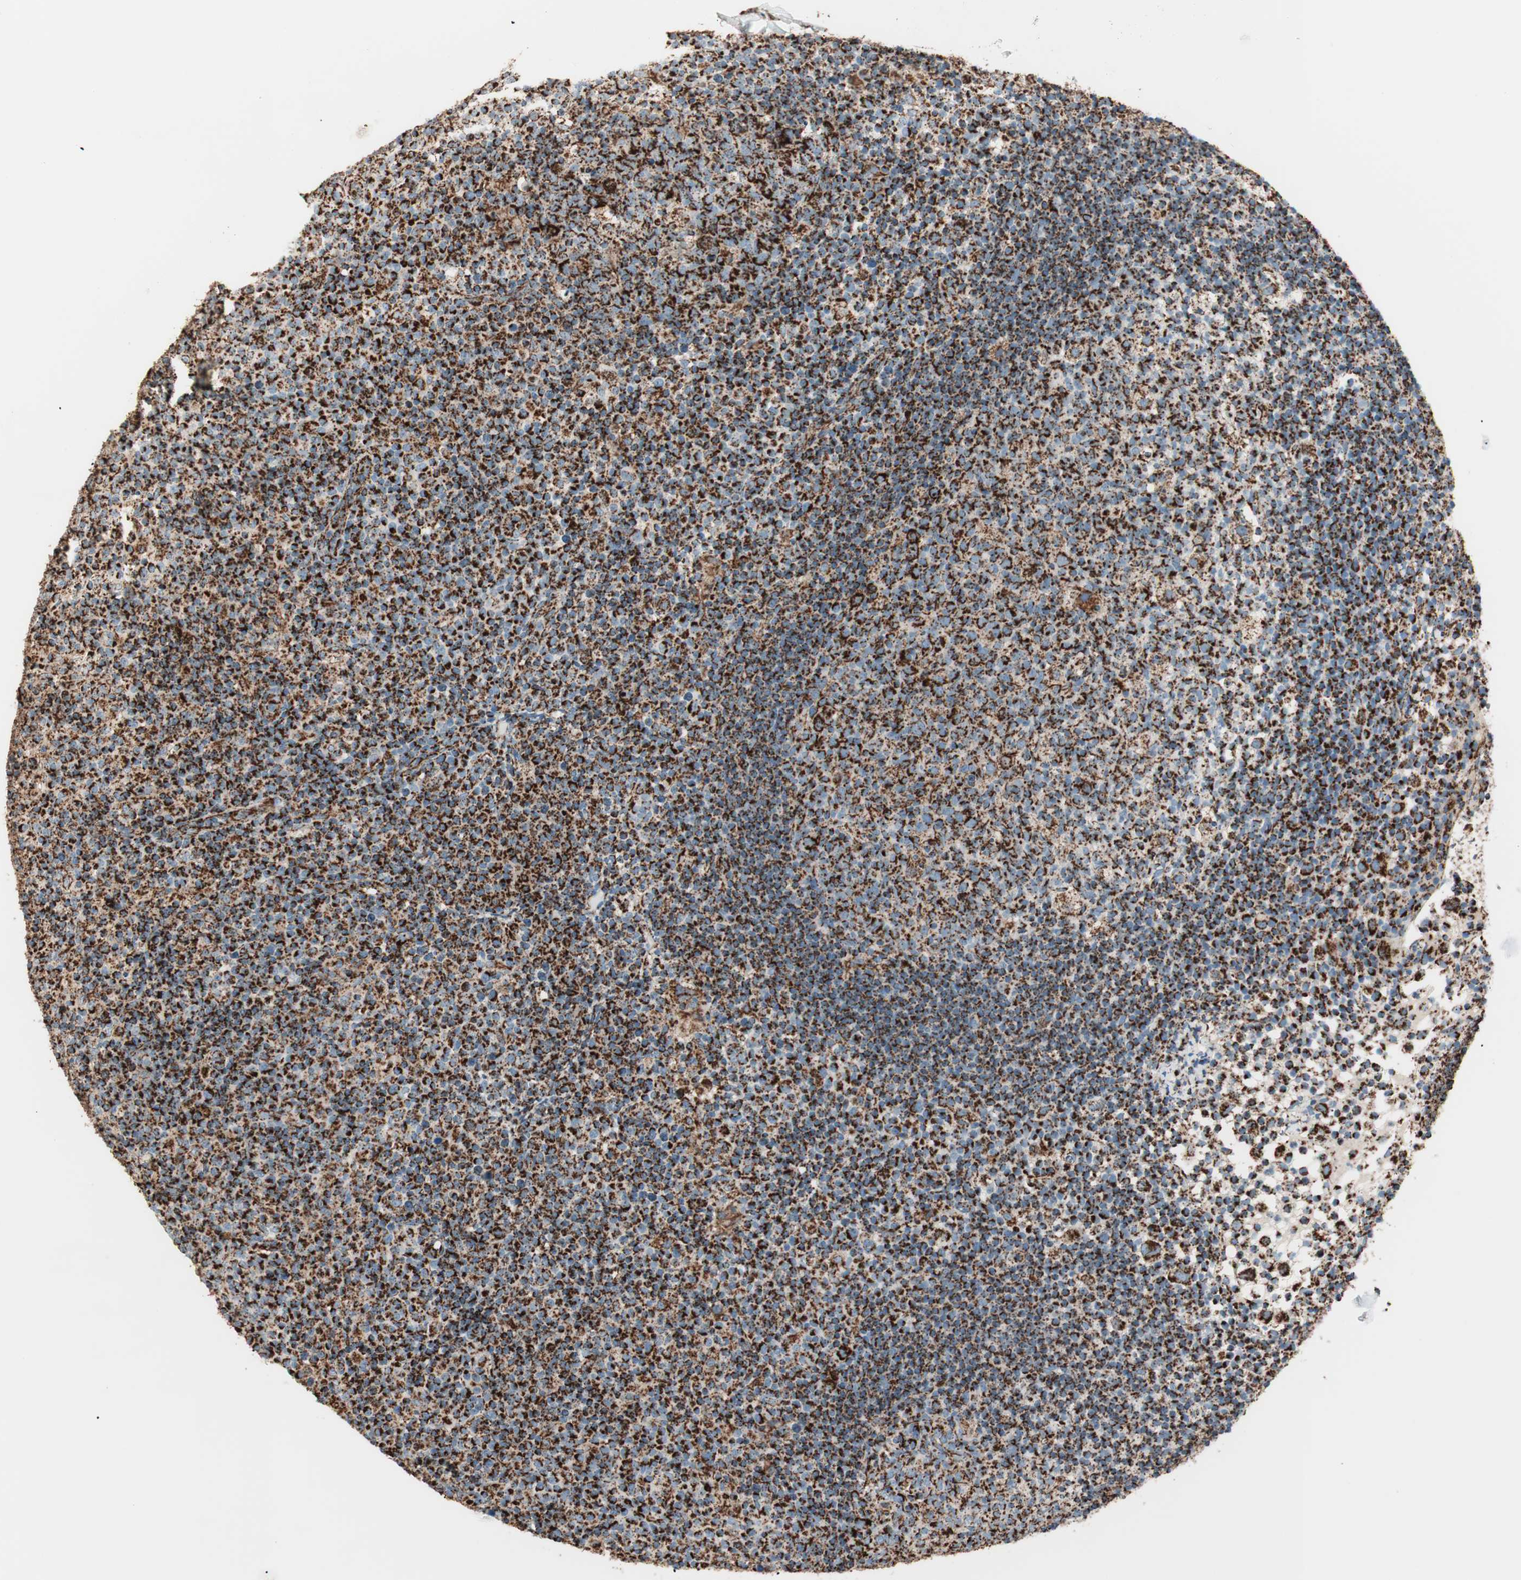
{"staining": {"intensity": "strong", "quantity": ">75%", "location": "cytoplasmic/membranous"}, "tissue": "lymph node", "cell_type": "Germinal center cells", "image_type": "normal", "snomed": [{"axis": "morphology", "description": "Normal tissue, NOS"}, {"axis": "morphology", "description": "Inflammation, NOS"}, {"axis": "topography", "description": "Lymph node"}], "caption": "Protein staining of benign lymph node shows strong cytoplasmic/membranous positivity in about >75% of germinal center cells.", "gene": "TOMM22", "patient": {"sex": "male", "age": 55}}